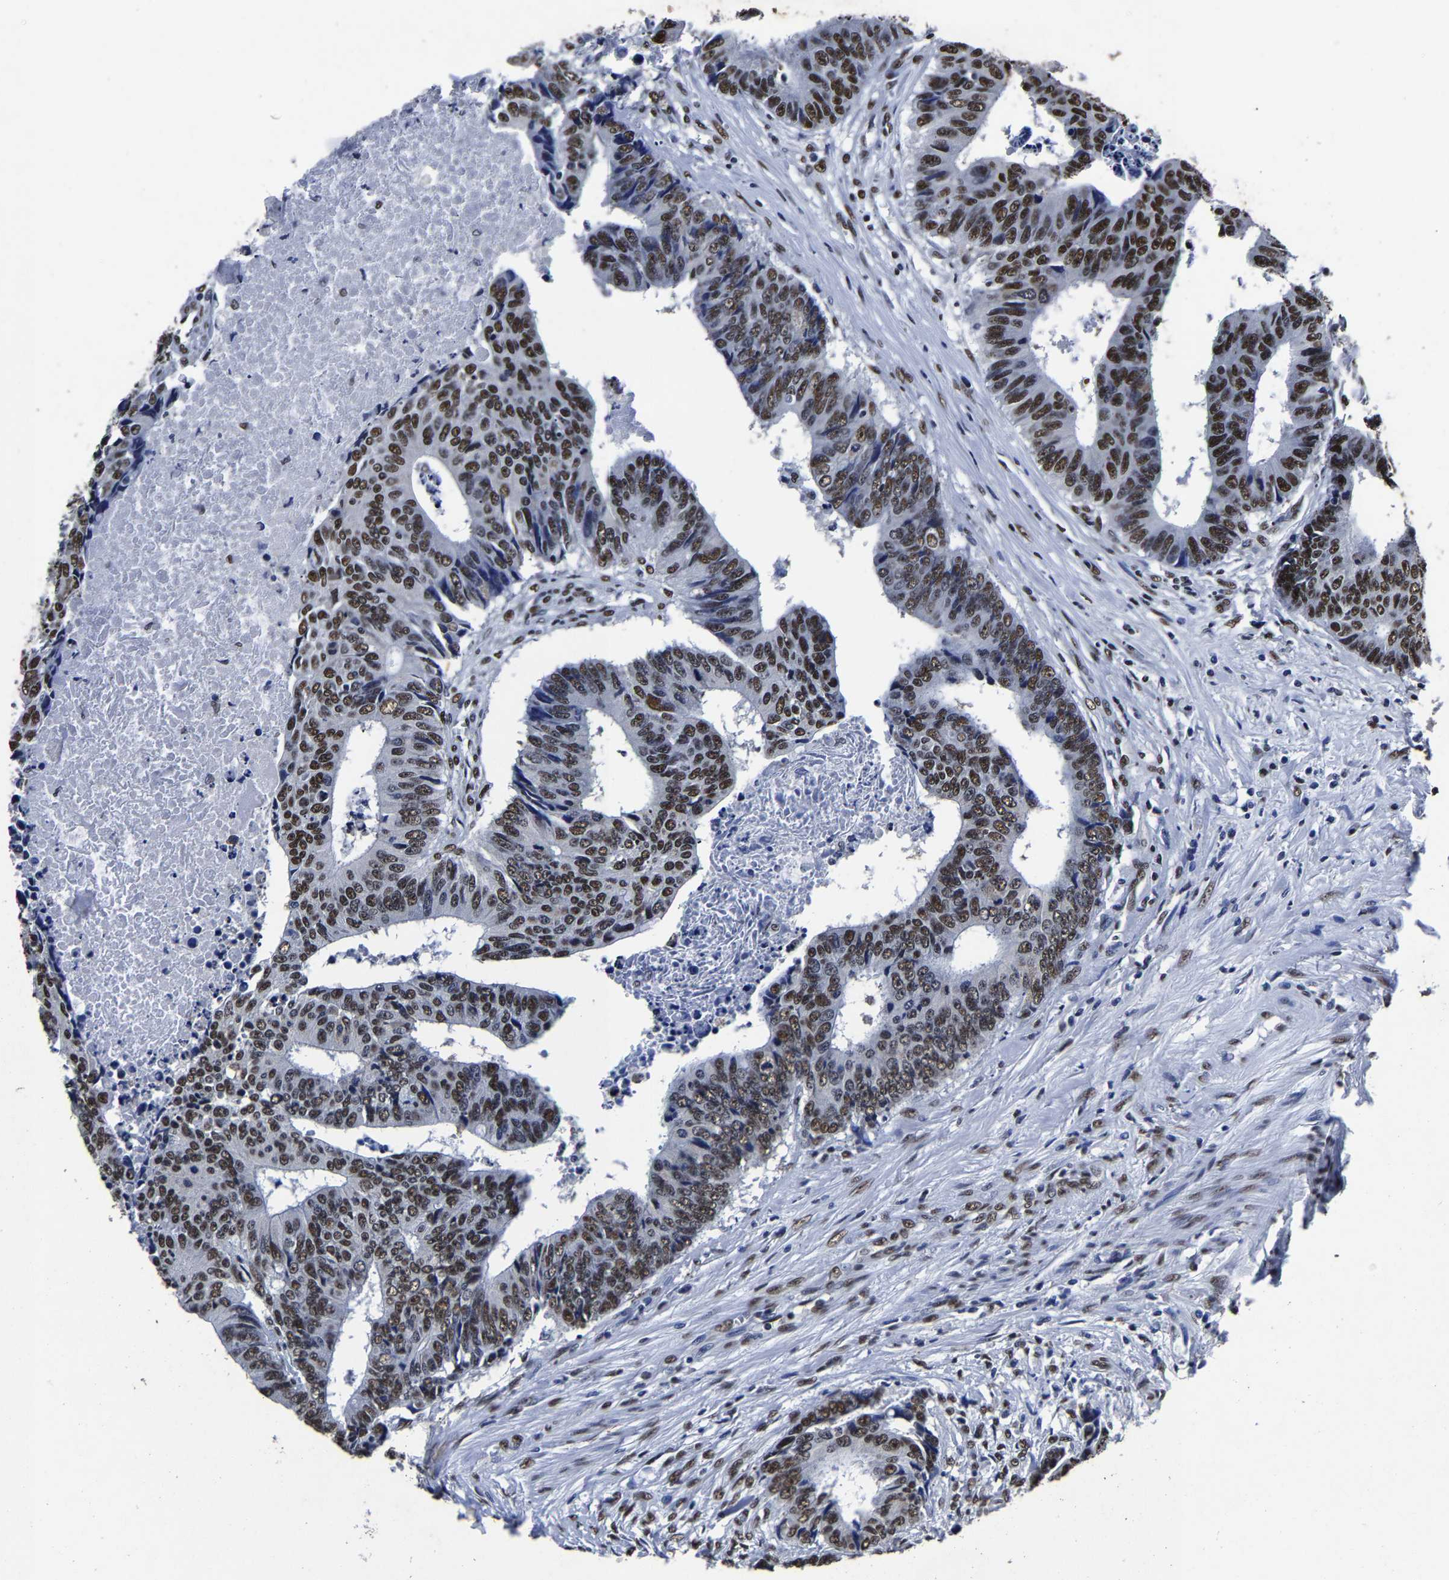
{"staining": {"intensity": "strong", "quantity": ">75%", "location": "nuclear"}, "tissue": "colorectal cancer", "cell_type": "Tumor cells", "image_type": "cancer", "snomed": [{"axis": "morphology", "description": "Adenocarcinoma, NOS"}, {"axis": "topography", "description": "Rectum"}], "caption": "This micrograph reveals IHC staining of human colorectal cancer, with high strong nuclear positivity in about >75% of tumor cells.", "gene": "RBM45", "patient": {"sex": "male", "age": 84}}